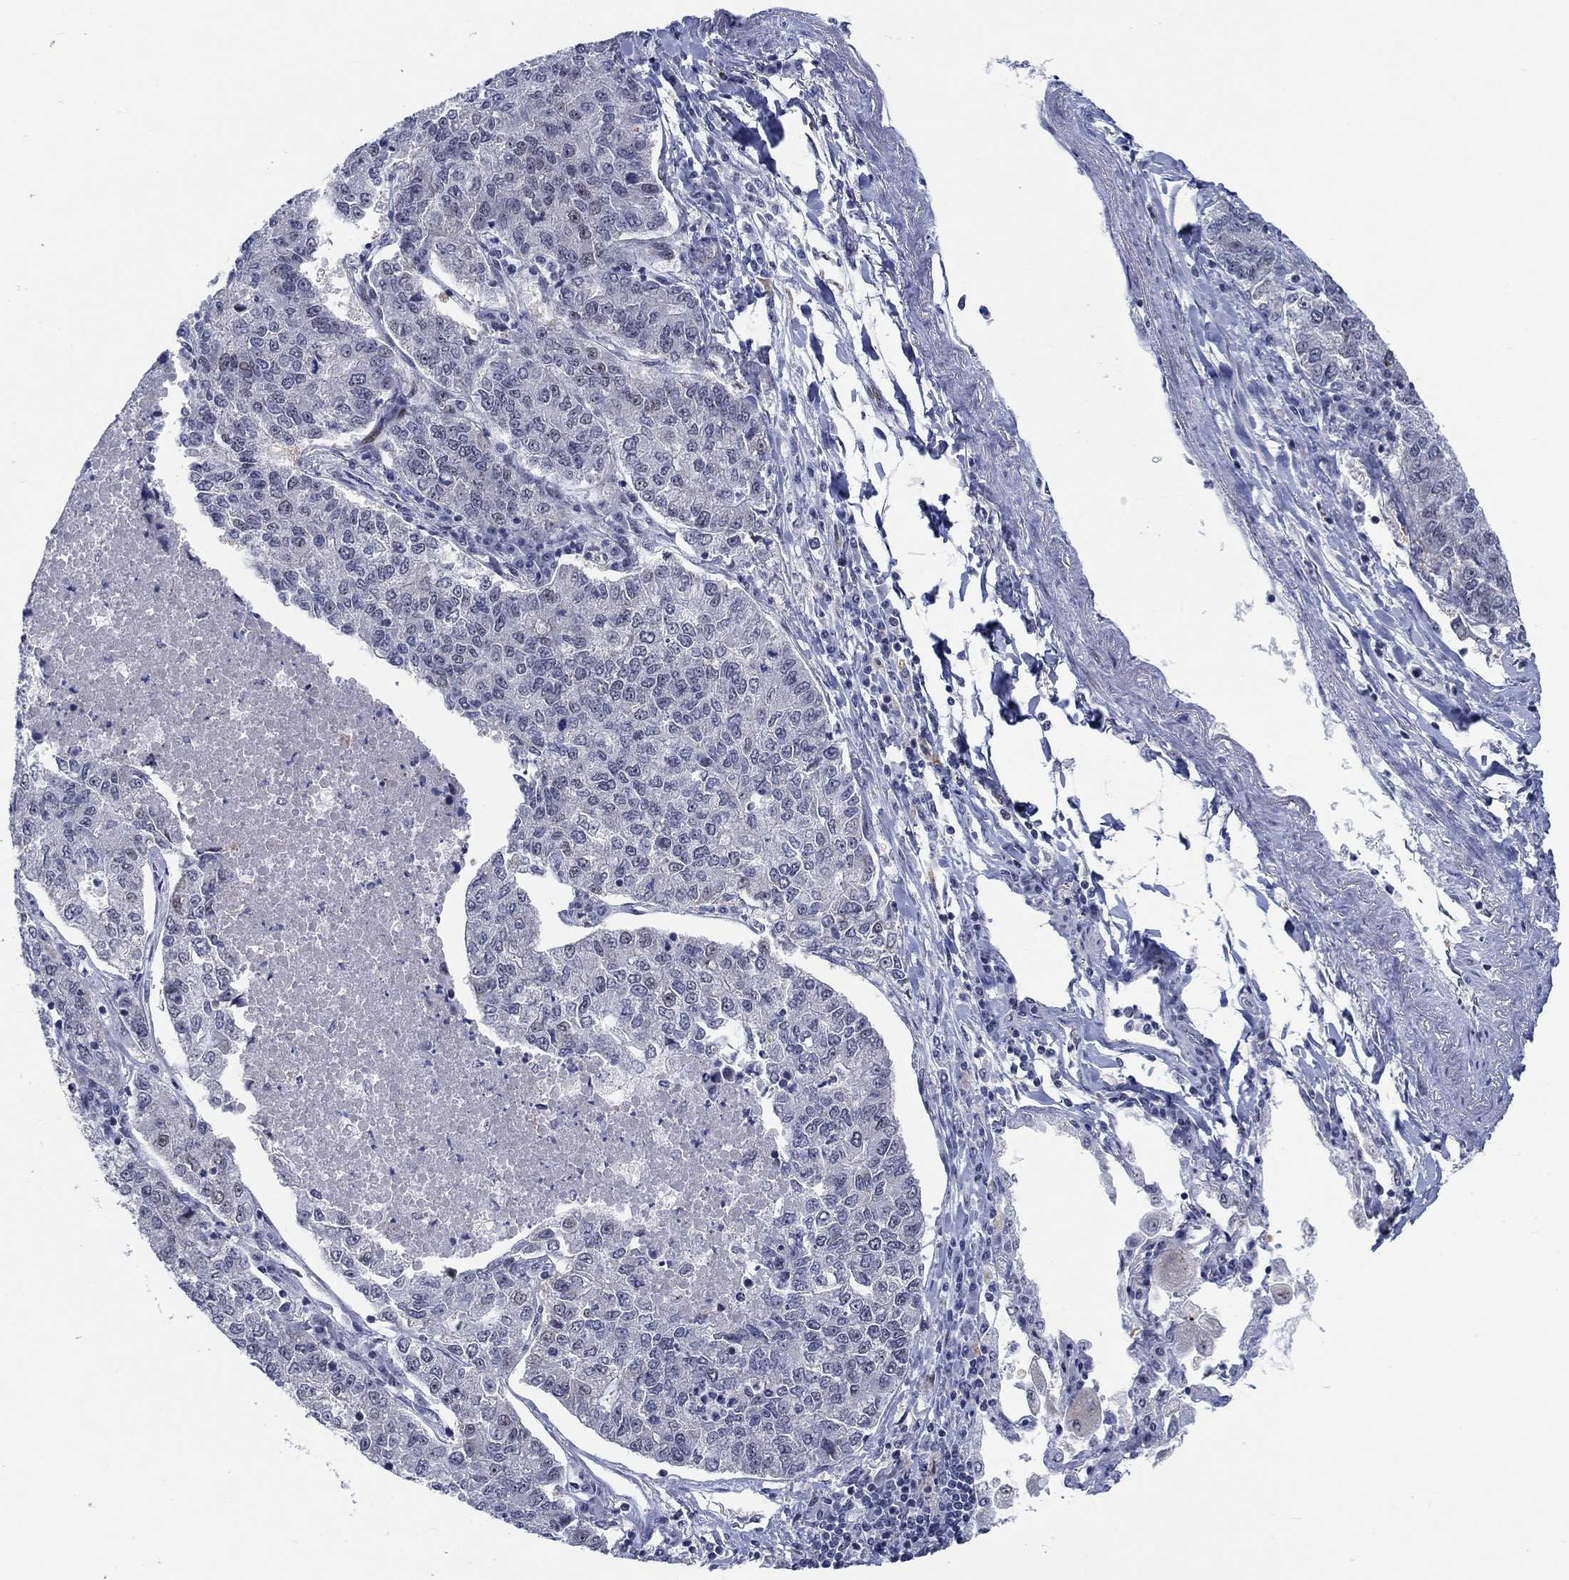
{"staining": {"intensity": "negative", "quantity": "none", "location": "none"}, "tissue": "lung cancer", "cell_type": "Tumor cells", "image_type": "cancer", "snomed": [{"axis": "morphology", "description": "Adenocarcinoma, NOS"}, {"axis": "topography", "description": "Lung"}], "caption": "The immunohistochemistry (IHC) micrograph has no significant expression in tumor cells of lung cancer tissue.", "gene": "NEU3", "patient": {"sex": "male", "age": 49}}